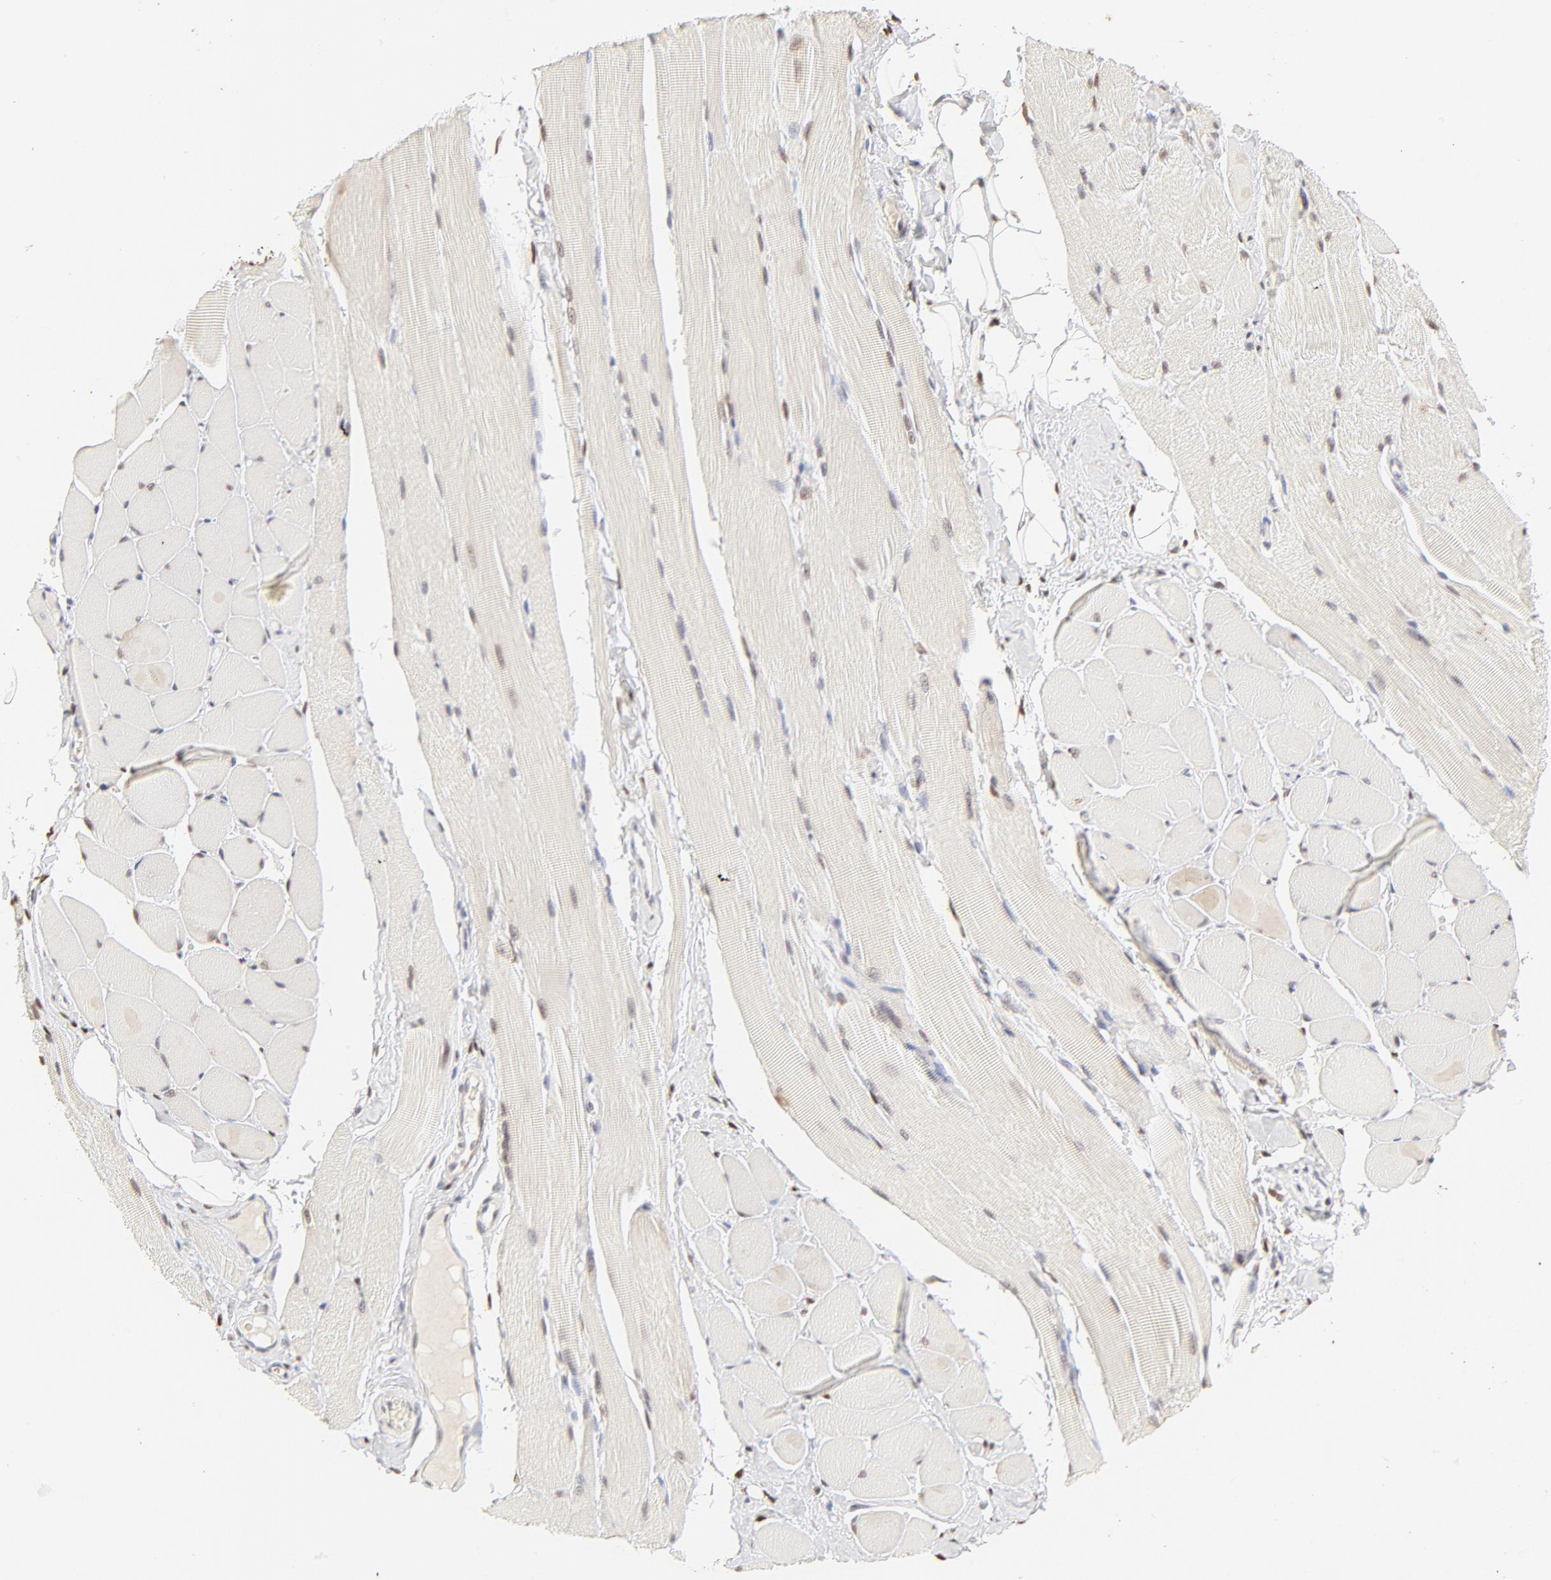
{"staining": {"intensity": "weak", "quantity": "<25%", "location": "nuclear"}, "tissue": "skeletal muscle", "cell_type": "Myocytes", "image_type": "normal", "snomed": [{"axis": "morphology", "description": "Normal tissue, NOS"}, {"axis": "topography", "description": "Skeletal muscle"}, {"axis": "topography", "description": "Peripheral nerve tissue"}], "caption": "The immunohistochemistry (IHC) image has no significant expression in myocytes of skeletal muscle. (Stains: DAB immunohistochemistry (IHC) with hematoxylin counter stain, Microscopy: brightfield microscopy at high magnification).", "gene": "PBX1", "patient": {"sex": "female", "age": 84}}